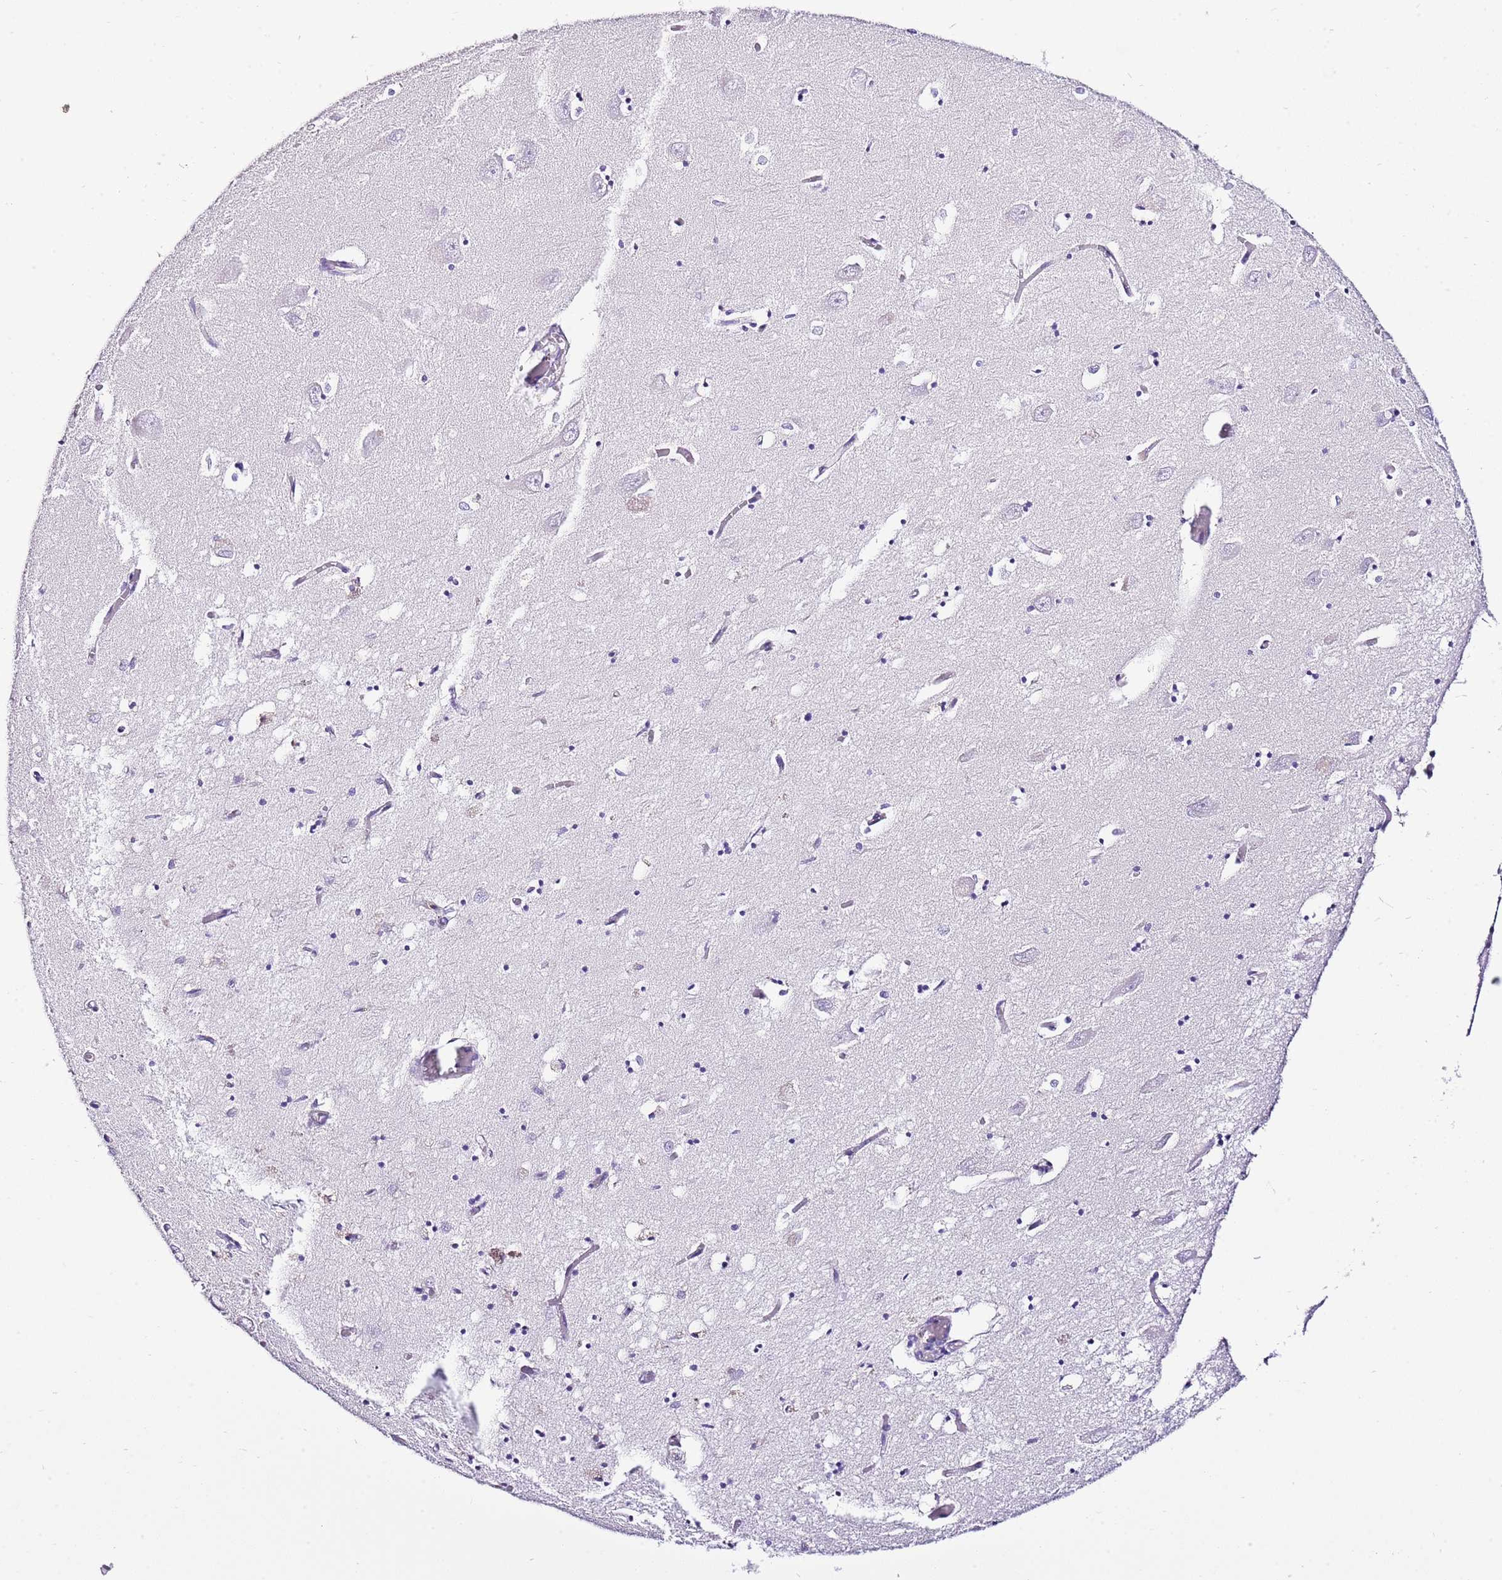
{"staining": {"intensity": "negative", "quantity": "none", "location": "none"}, "tissue": "hippocampus", "cell_type": "Glial cells", "image_type": "normal", "snomed": [{"axis": "morphology", "description": "Normal tissue, NOS"}, {"axis": "topography", "description": "Hippocampus"}], "caption": "Glial cells are negative for protein expression in benign human hippocampus. (IHC, brightfield microscopy, high magnification).", "gene": "BHLHA15", "patient": {"sex": "male", "age": 70}}